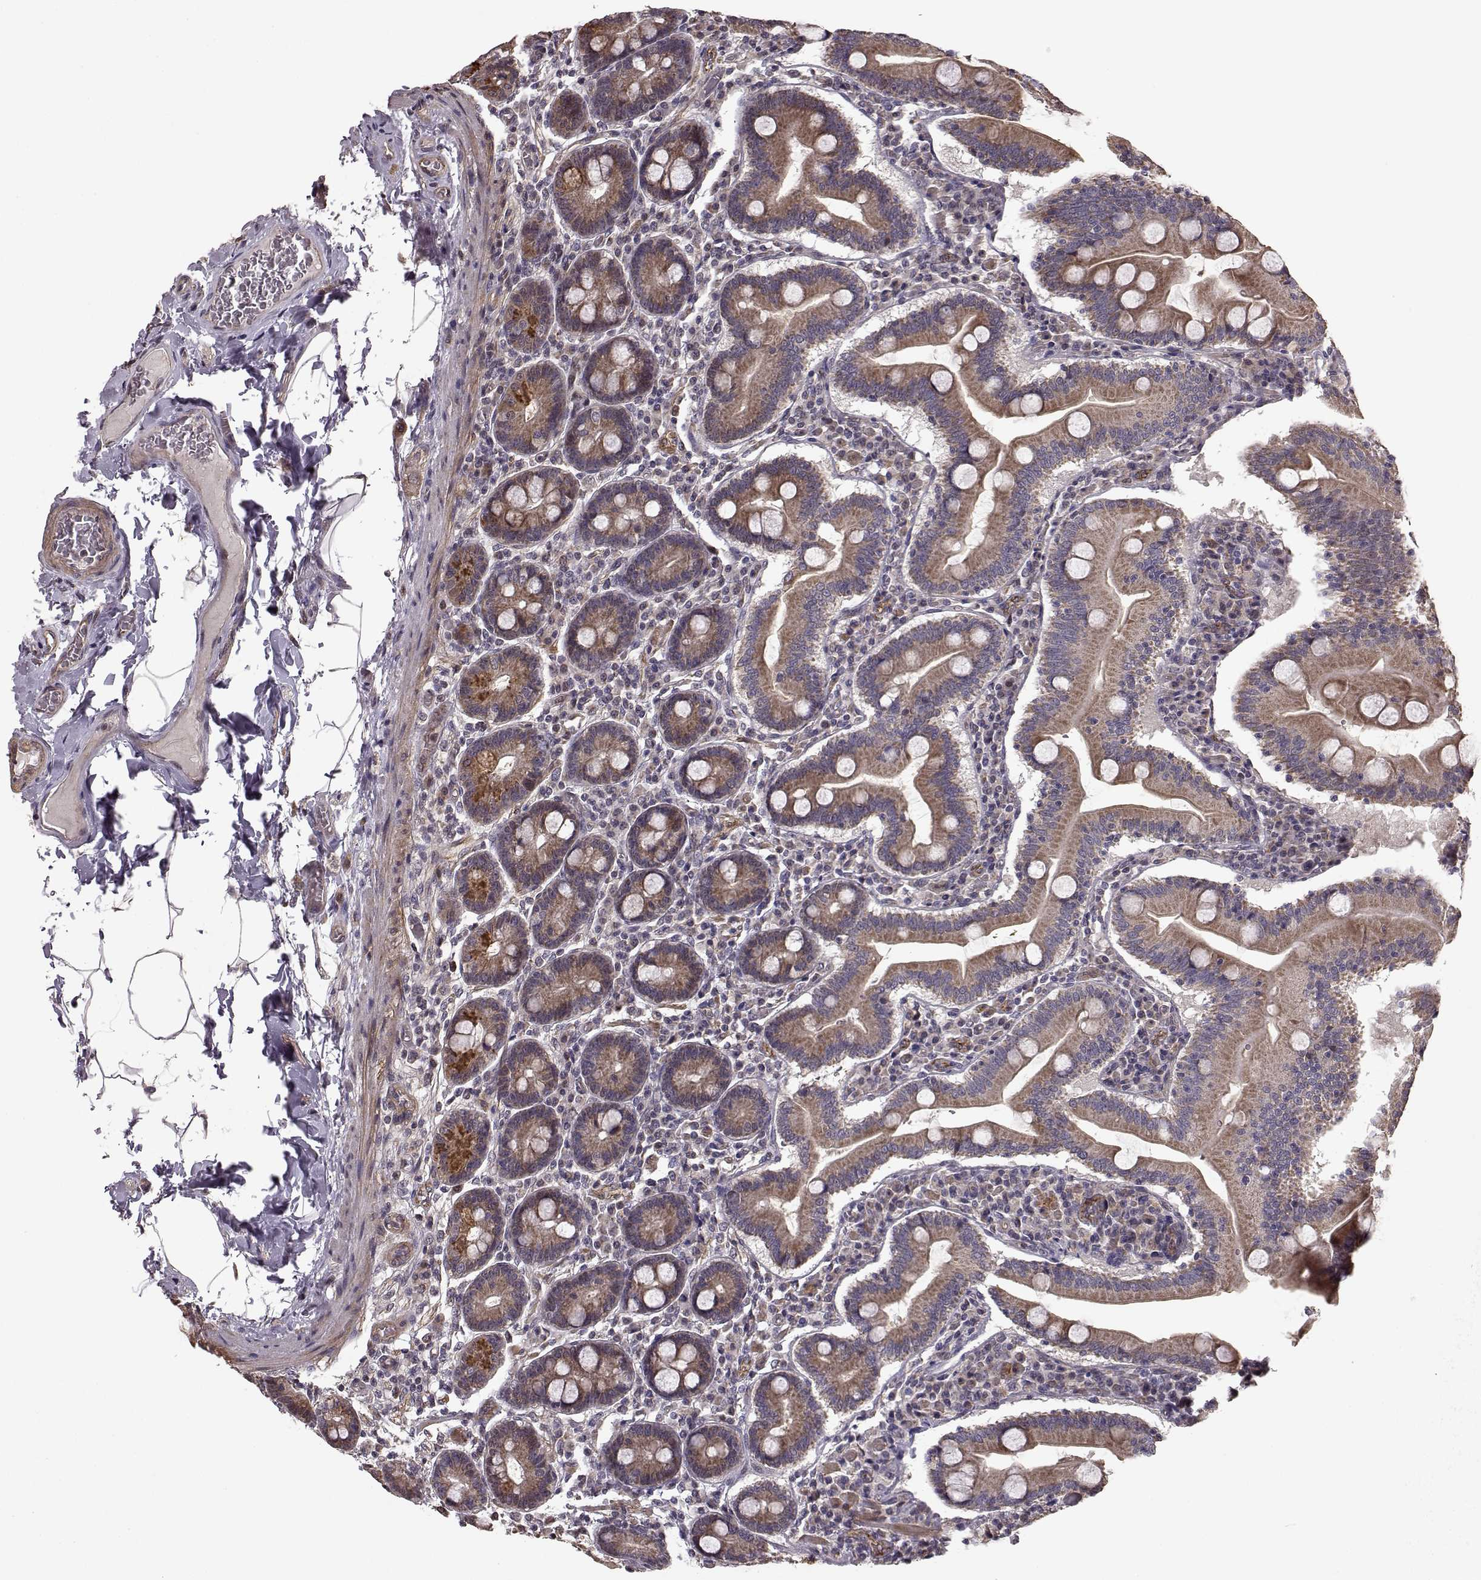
{"staining": {"intensity": "moderate", "quantity": "25%-75%", "location": "cytoplasmic/membranous"}, "tissue": "small intestine", "cell_type": "Glandular cells", "image_type": "normal", "snomed": [{"axis": "morphology", "description": "Normal tissue, NOS"}, {"axis": "topography", "description": "Small intestine"}], "caption": "Approximately 25%-75% of glandular cells in unremarkable small intestine reveal moderate cytoplasmic/membranous protein staining as visualized by brown immunohistochemical staining.", "gene": "BACH2", "patient": {"sex": "male", "age": 37}}